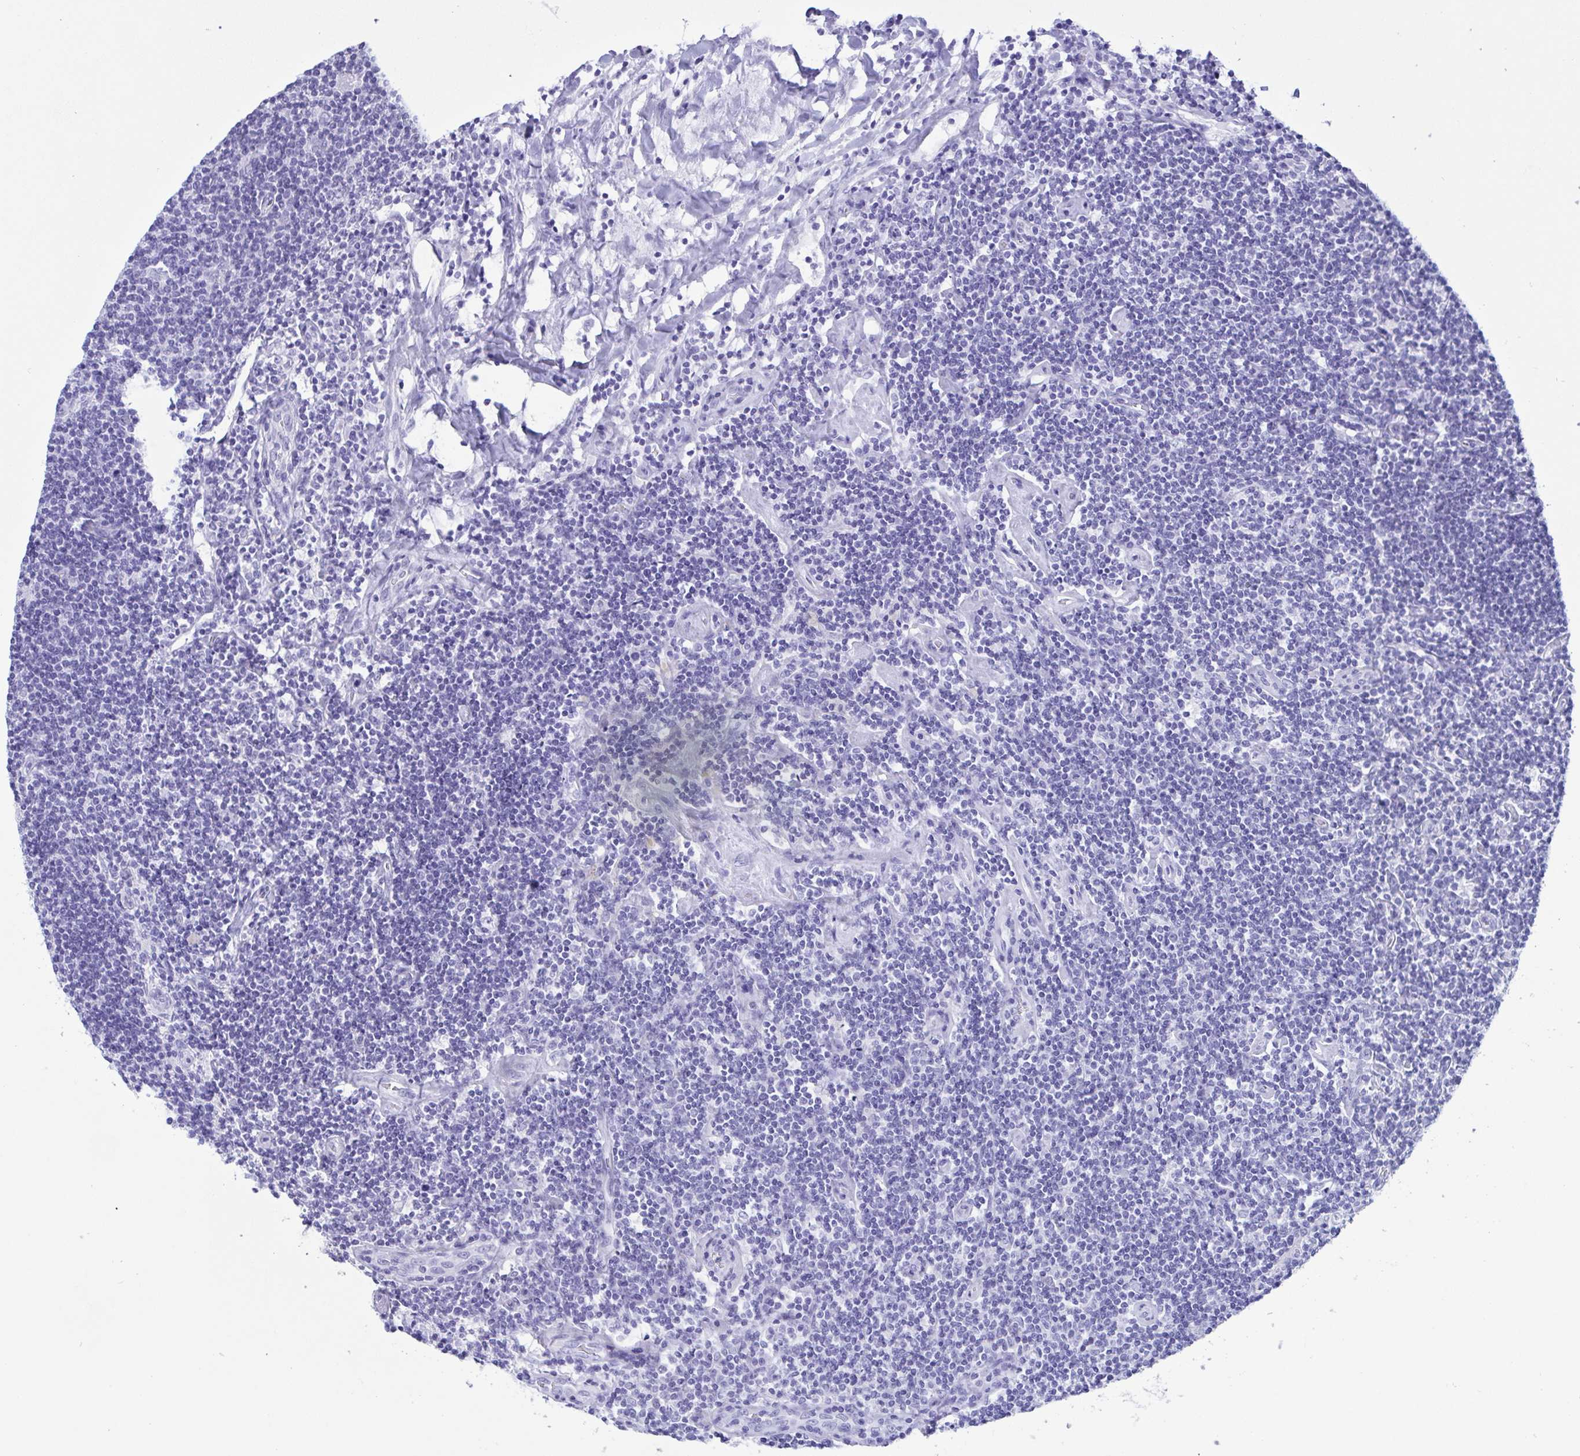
{"staining": {"intensity": "negative", "quantity": "none", "location": "none"}, "tissue": "lymphoma", "cell_type": "Tumor cells", "image_type": "cancer", "snomed": [{"axis": "morphology", "description": "Hodgkin's disease, NOS"}, {"axis": "topography", "description": "Lymph node"}], "caption": "DAB (3,3'-diaminobenzidine) immunohistochemical staining of Hodgkin's disease reveals no significant expression in tumor cells.", "gene": "TSPY2", "patient": {"sex": "male", "age": 40}}